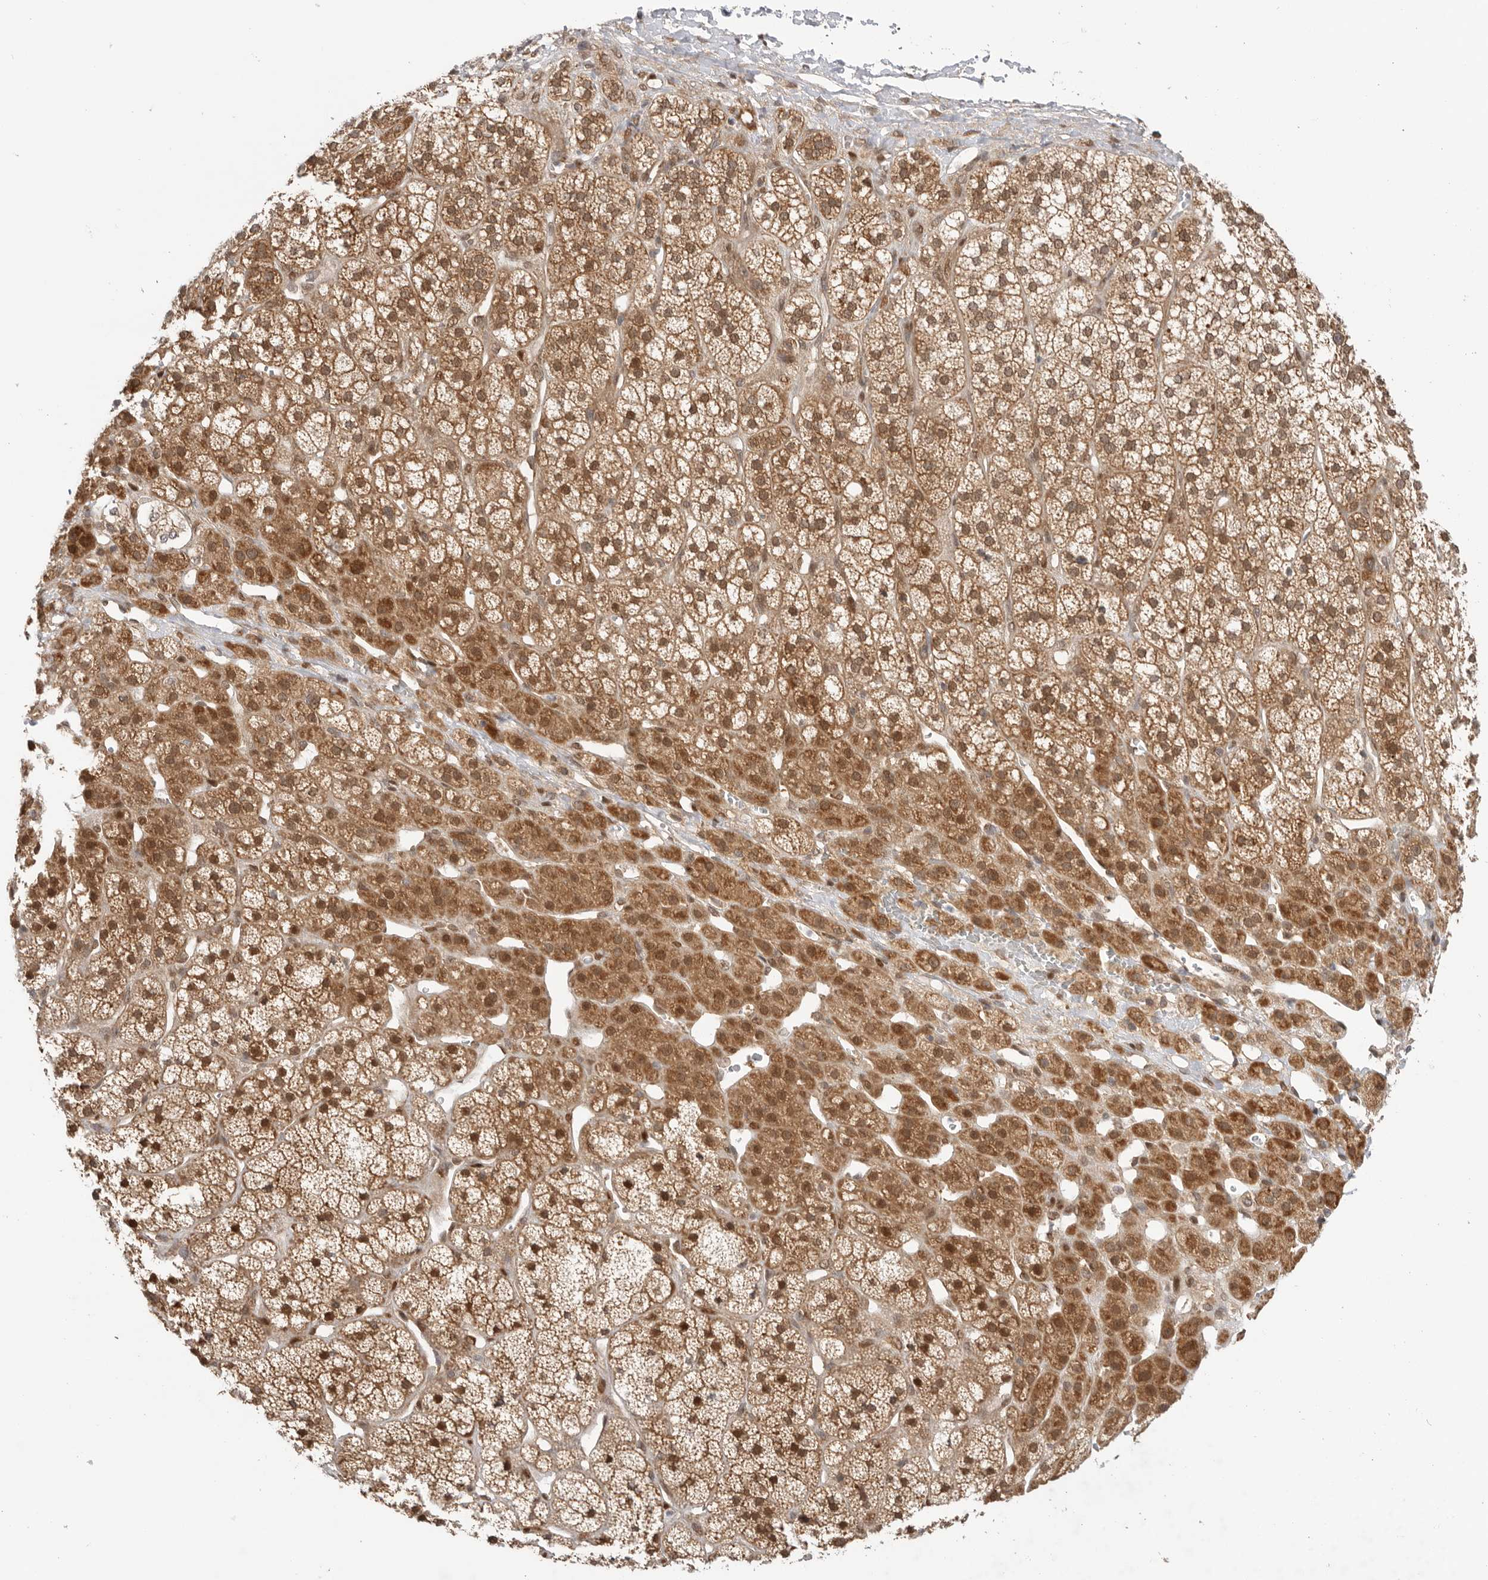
{"staining": {"intensity": "strong", "quantity": ">75%", "location": "cytoplasmic/membranous,nuclear"}, "tissue": "adrenal gland", "cell_type": "Glandular cells", "image_type": "normal", "snomed": [{"axis": "morphology", "description": "Normal tissue, NOS"}, {"axis": "topography", "description": "Adrenal gland"}], "caption": "Immunohistochemistry (DAB) staining of unremarkable adrenal gland exhibits strong cytoplasmic/membranous,nuclear protein expression in about >75% of glandular cells. The staining was performed using DAB (3,3'-diaminobenzidine), with brown indicating positive protein expression. Nuclei are stained blue with hematoxylin.", "gene": "DCAF8", "patient": {"sex": "male", "age": 56}}